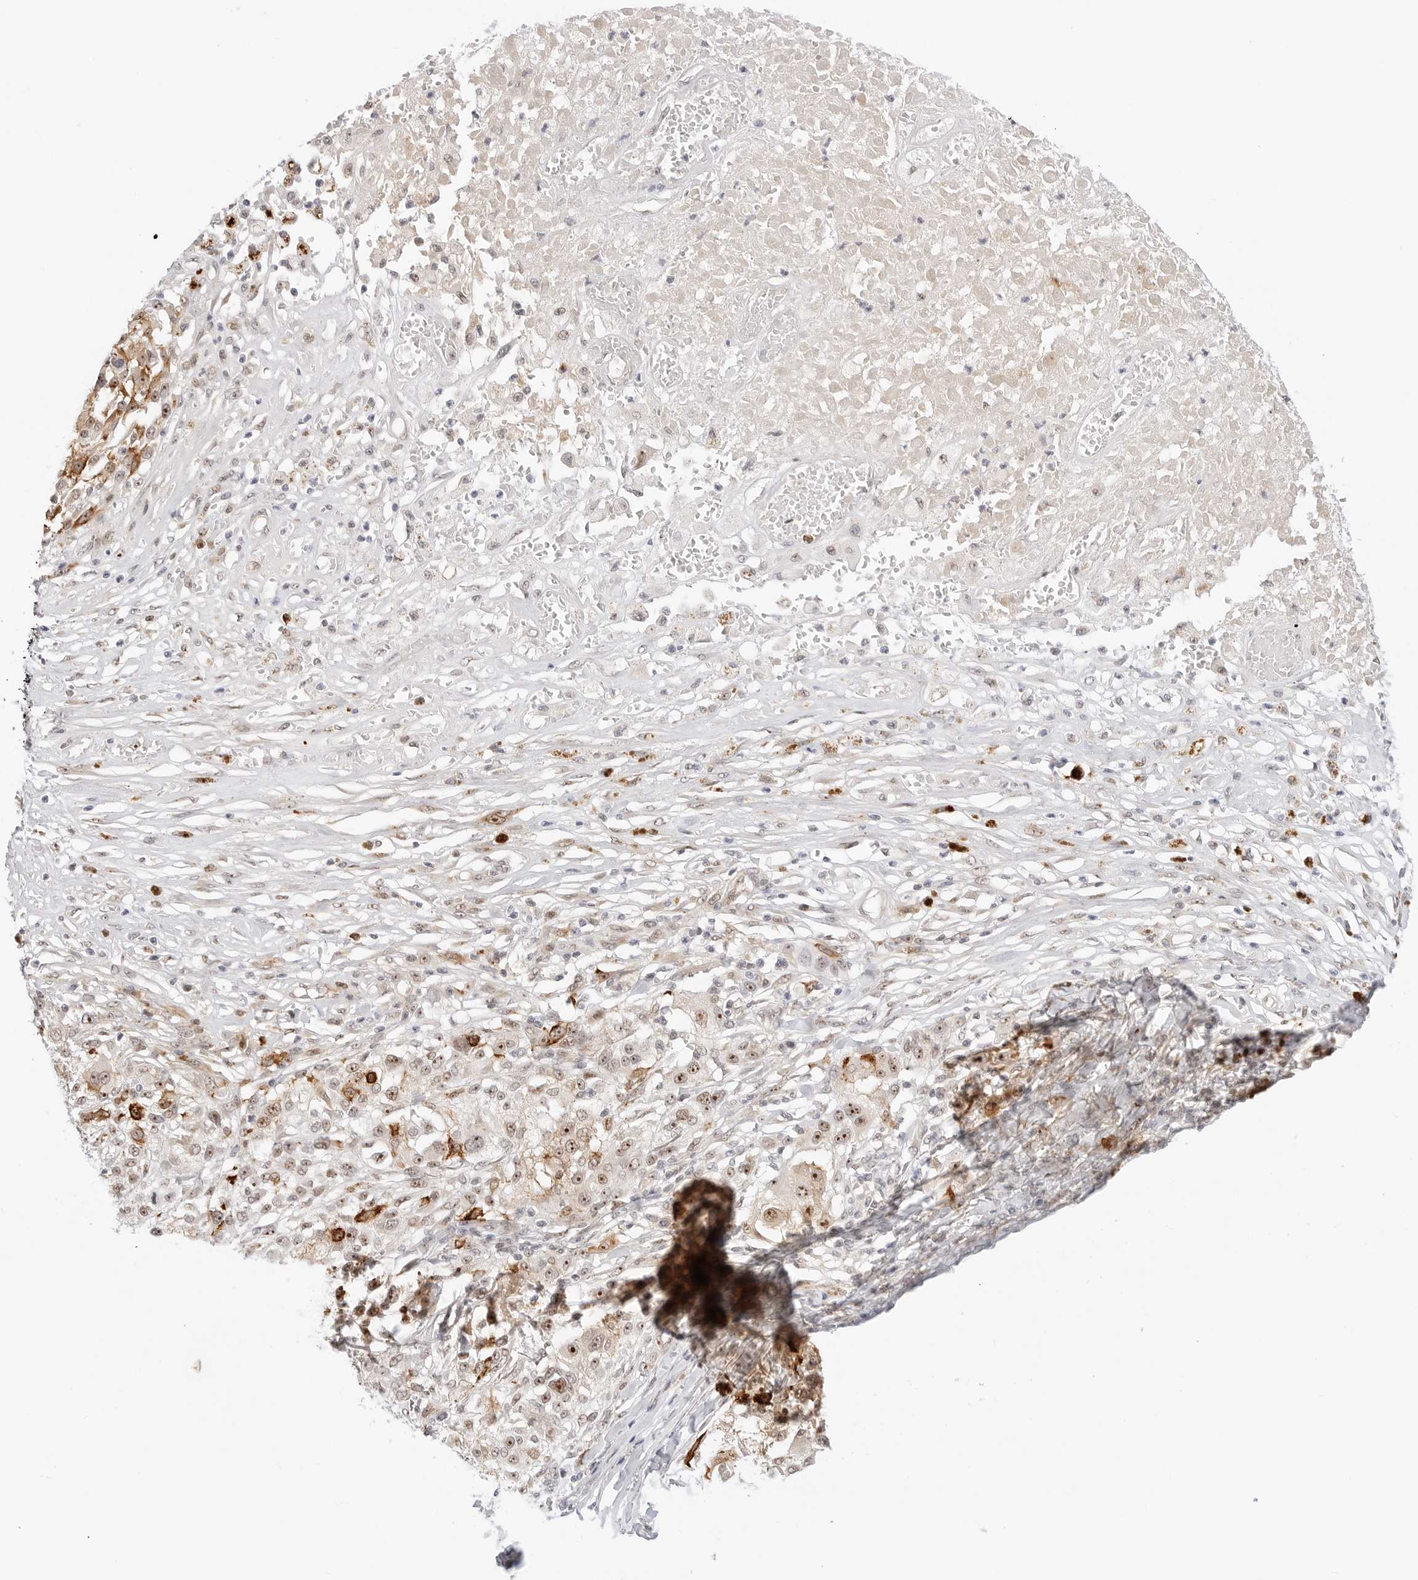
{"staining": {"intensity": "moderate", "quantity": ">75%", "location": "nuclear"}, "tissue": "melanoma", "cell_type": "Tumor cells", "image_type": "cancer", "snomed": [{"axis": "morphology", "description": "Necrosis, NOS"}, {"axis": "morphology", "description": "Malignant melanoma, NOS"}, {"axis": "topography", "description": "Skin"}], "caption": "Melanoma tissue shows moderate nuclear expression in approximately >75% of tumor cells, visualized by immunohistochemistry. Ihc stains the protein in brown and the nuclei are stained blue.", "gene": "HIPK3", "patient": {"sex": "female", "age": 87}}